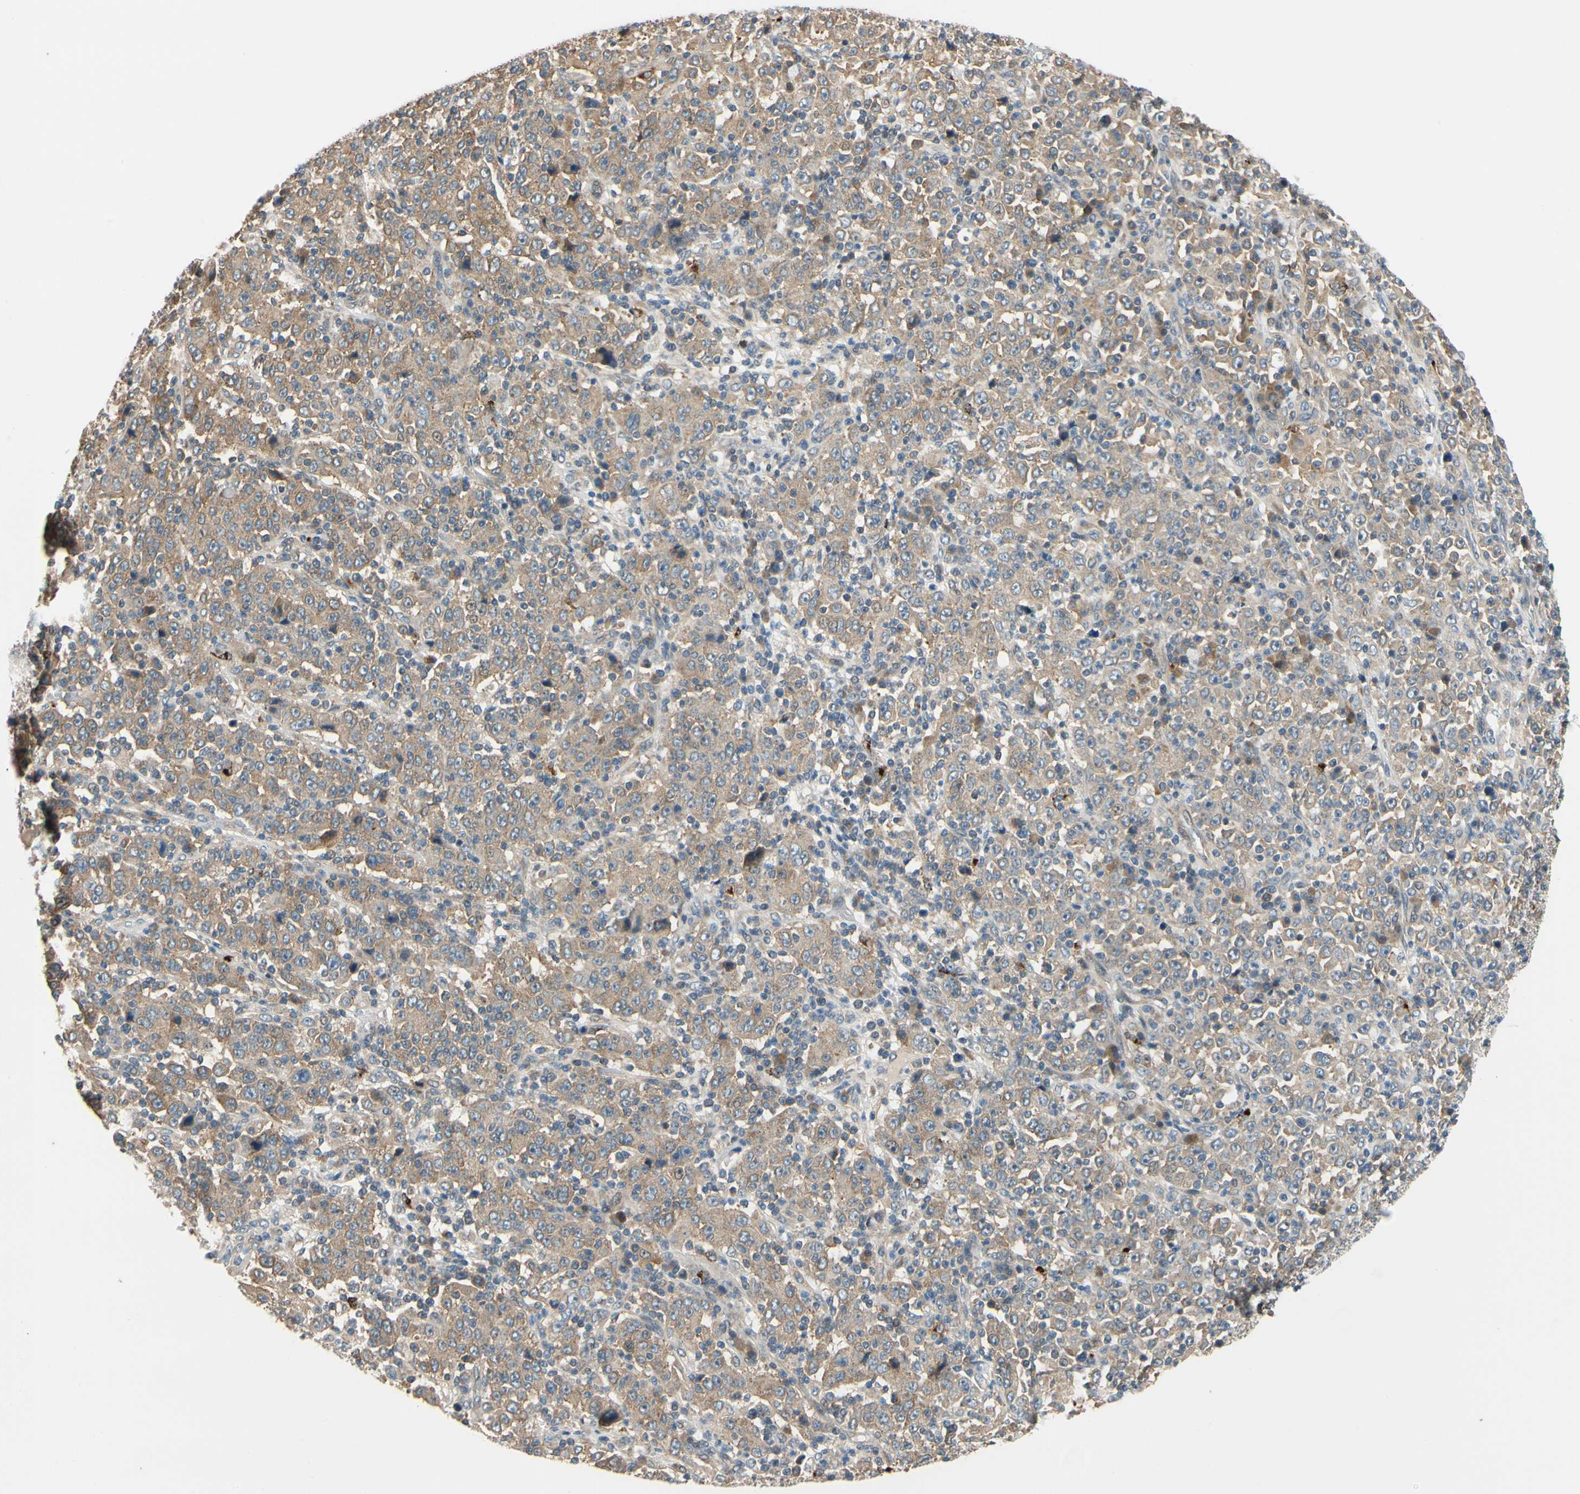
{"staining": {"intensity": "moderate", "quantity": ">75%", "location": "cytoplasmic/membranous"}, "tissue": "stomach cancer", "cell_type": "Tumor cells", "image_type": "cancer", "snomed": [{"axis": "morphology", "description": "Normal tissue, NOS"}, {"axis": "morphology", "description": "Adenocarcinoma, NOS"}, {"axis": "topography", "description": "Stomach, upper"}, {"axis": "topography", "description": "Stomach"}], "caption": "Immunohistochemistry (DAB) staining of human stomach cancer (adenocarcinoma) reveals moderate cytoplasmic/membranous protein positivity in about >75% of tumor cells.", "gene": "ANKHD1", "patient": {"sex": "male", "age": 59}}